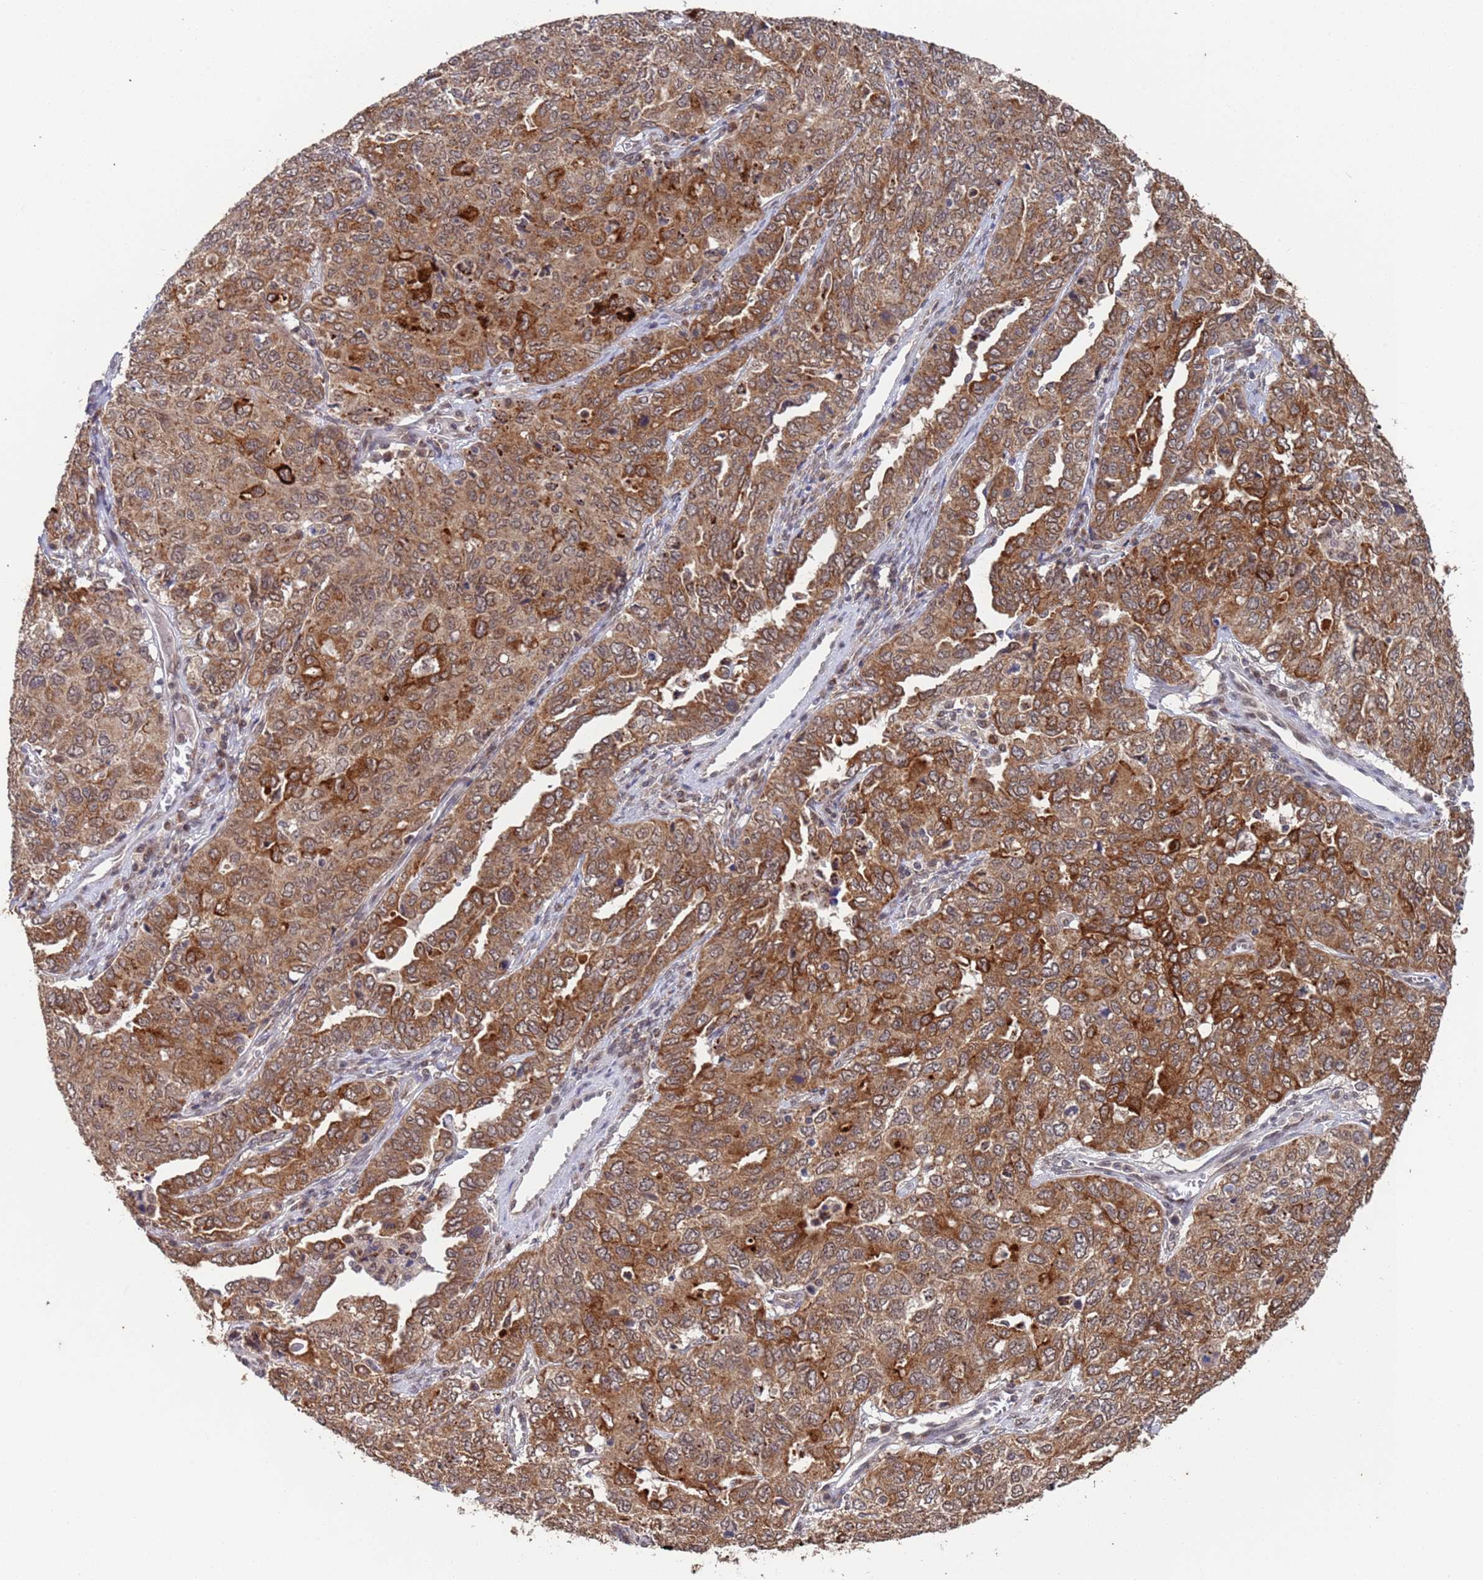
{"staining": {"intensity": "moderate", "quantity": ">75%", "location": "cytoplasmic/membranous"}, "tissue": "ovarian cancer", "cell_type": "Tumor cells", "image_type": "cancer", "snomed": [{"axis": "morphology", "description": "Carcinoma, endometroid"}, {"axis": "topography", "description": "Ovary"}], "caption": "About >75% of tumor cells in human ovarian cancer (endometroid carcinoma) demonstrate moderate cytoplasmic/membranous protein positivity as visualized by brown immunohistochemical staining.", "gene": "FUBP3", "patient": {"sex": "female", "age": 62}}